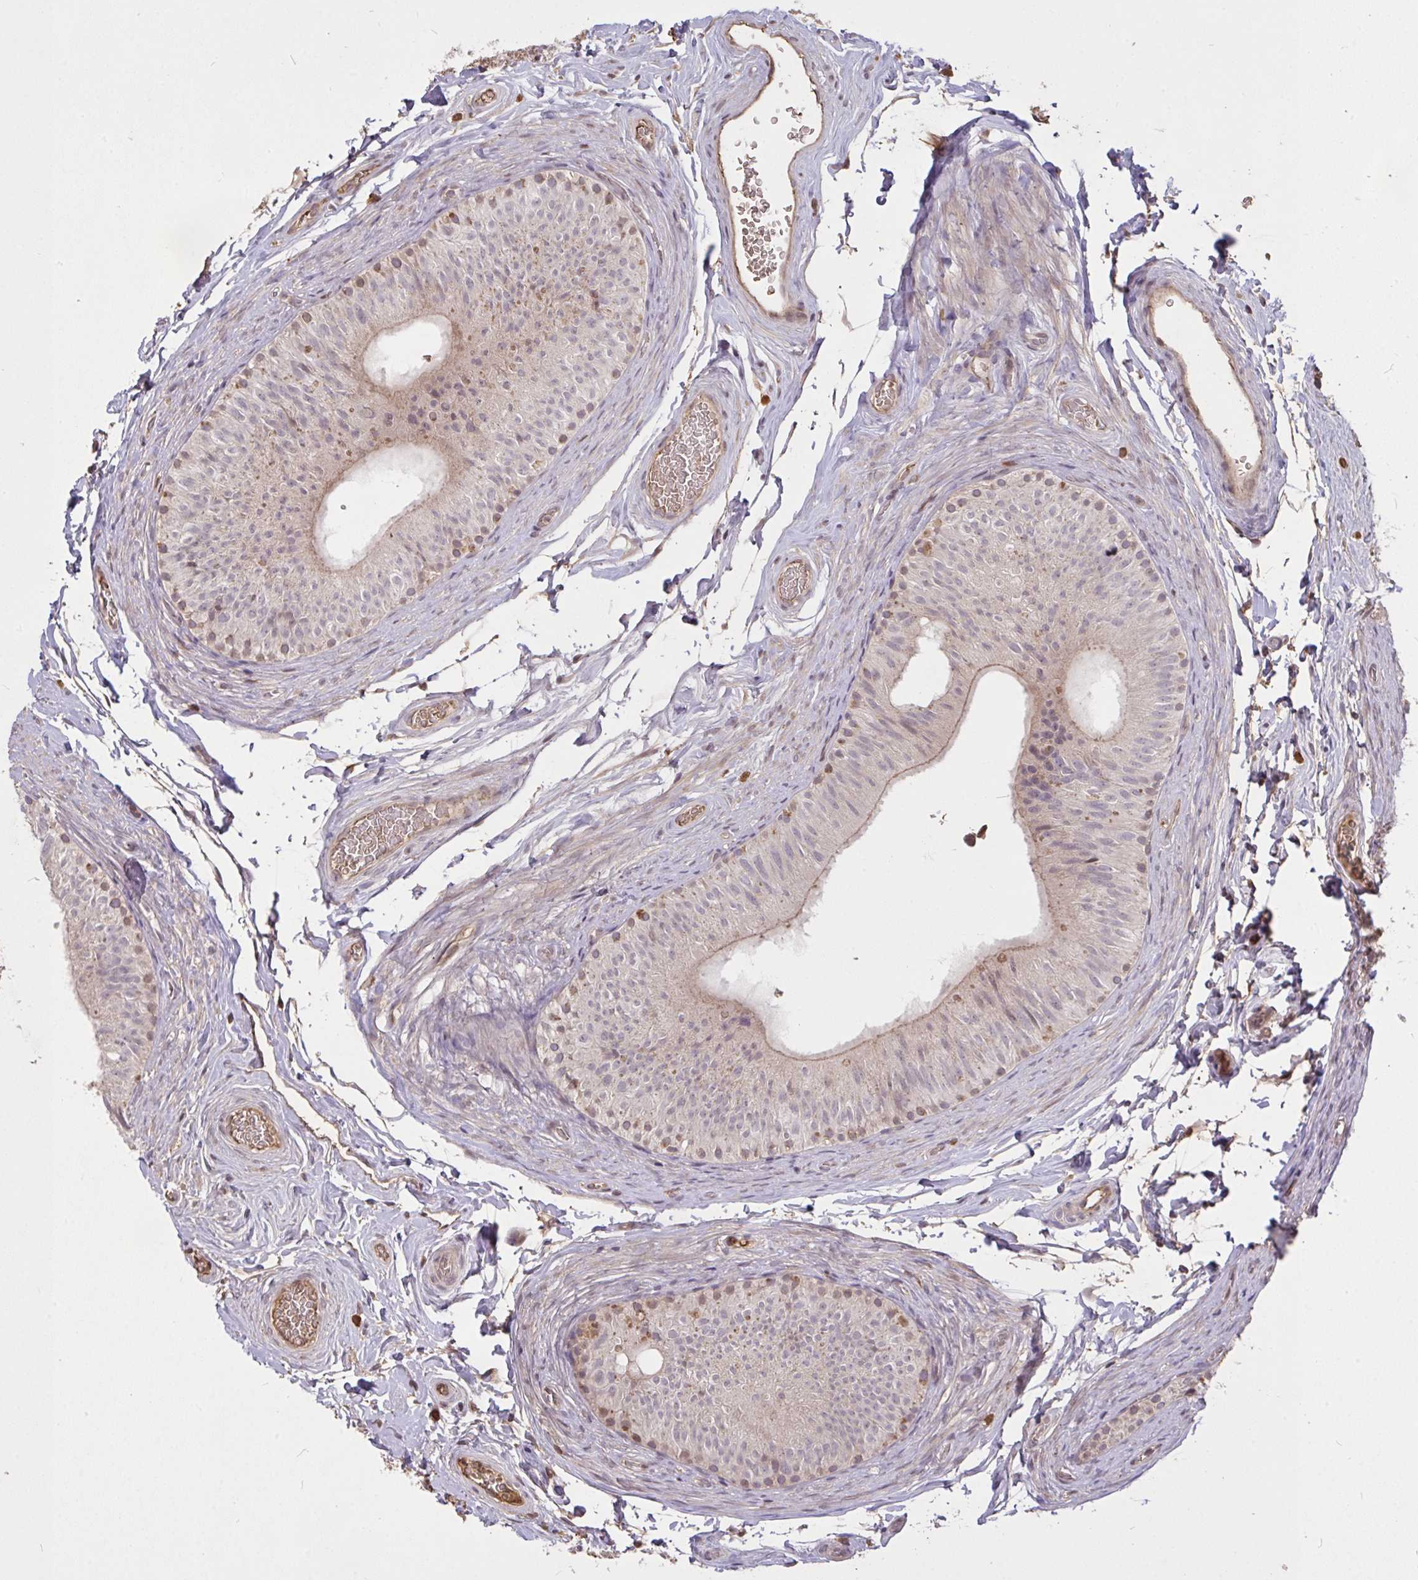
{"staining": {"intensity": "weak", "quantity": "<25%", "location": "cytoplasmic/membranous,nuclear"}, "tissue": "epididymis", "cell_type": "Glandular cells", "image_type": "normal", "snomed": [{"axis": "morphology", "description": "Normal tissue, NOS"}, {"axis": "topography", "description": "Epididymis, spermatic cord, NOS"}, {"axis": "topography", "description": "Epididymis"}], "caption": "An IHC histopathology image of unremarkable epididymis is shown. There is no staining in glandular cells of epididymis.", "gene": "FCER1A", "patient": {"sex": "male", "age": 31}}